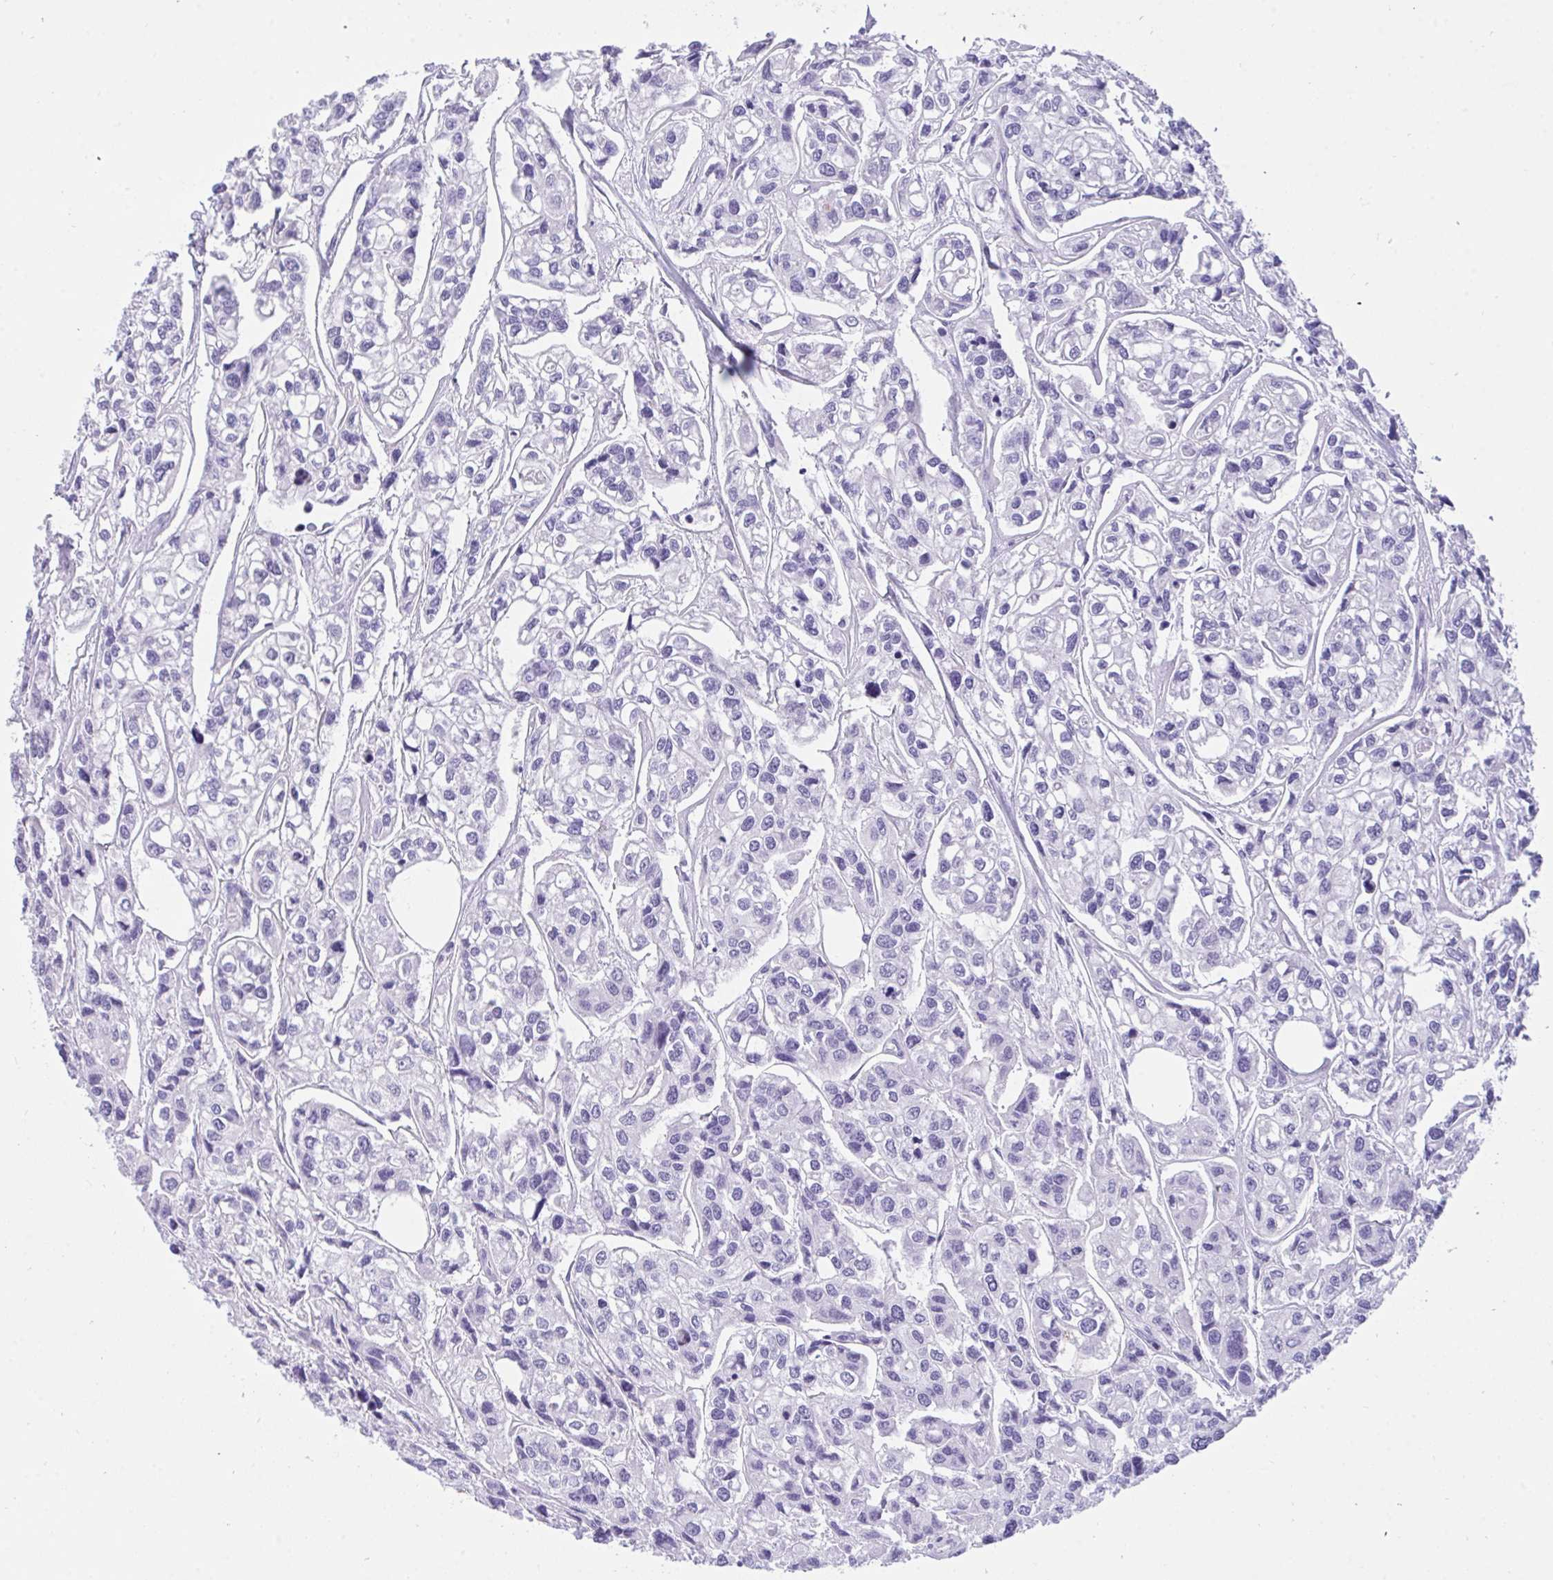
{"staining": {"intensity": "negative", "quantity": "none", "location": "none"}, "tissue": "urothelial cancer", "cell_type": "Tumor cells", "image_type": "cancer", "snomed": [{"axis": "morphology", "description": "Urothelial carcinoma, High grade"}, {"axis": "topography", "description": "Urinary bladder"}], "caption": "Image shows no protein positivity in tumor cells of urothelial carcinoma (high-grade) tissue.", "gene": "TLN2", "patient": {"sex": "male", "age": 67}}